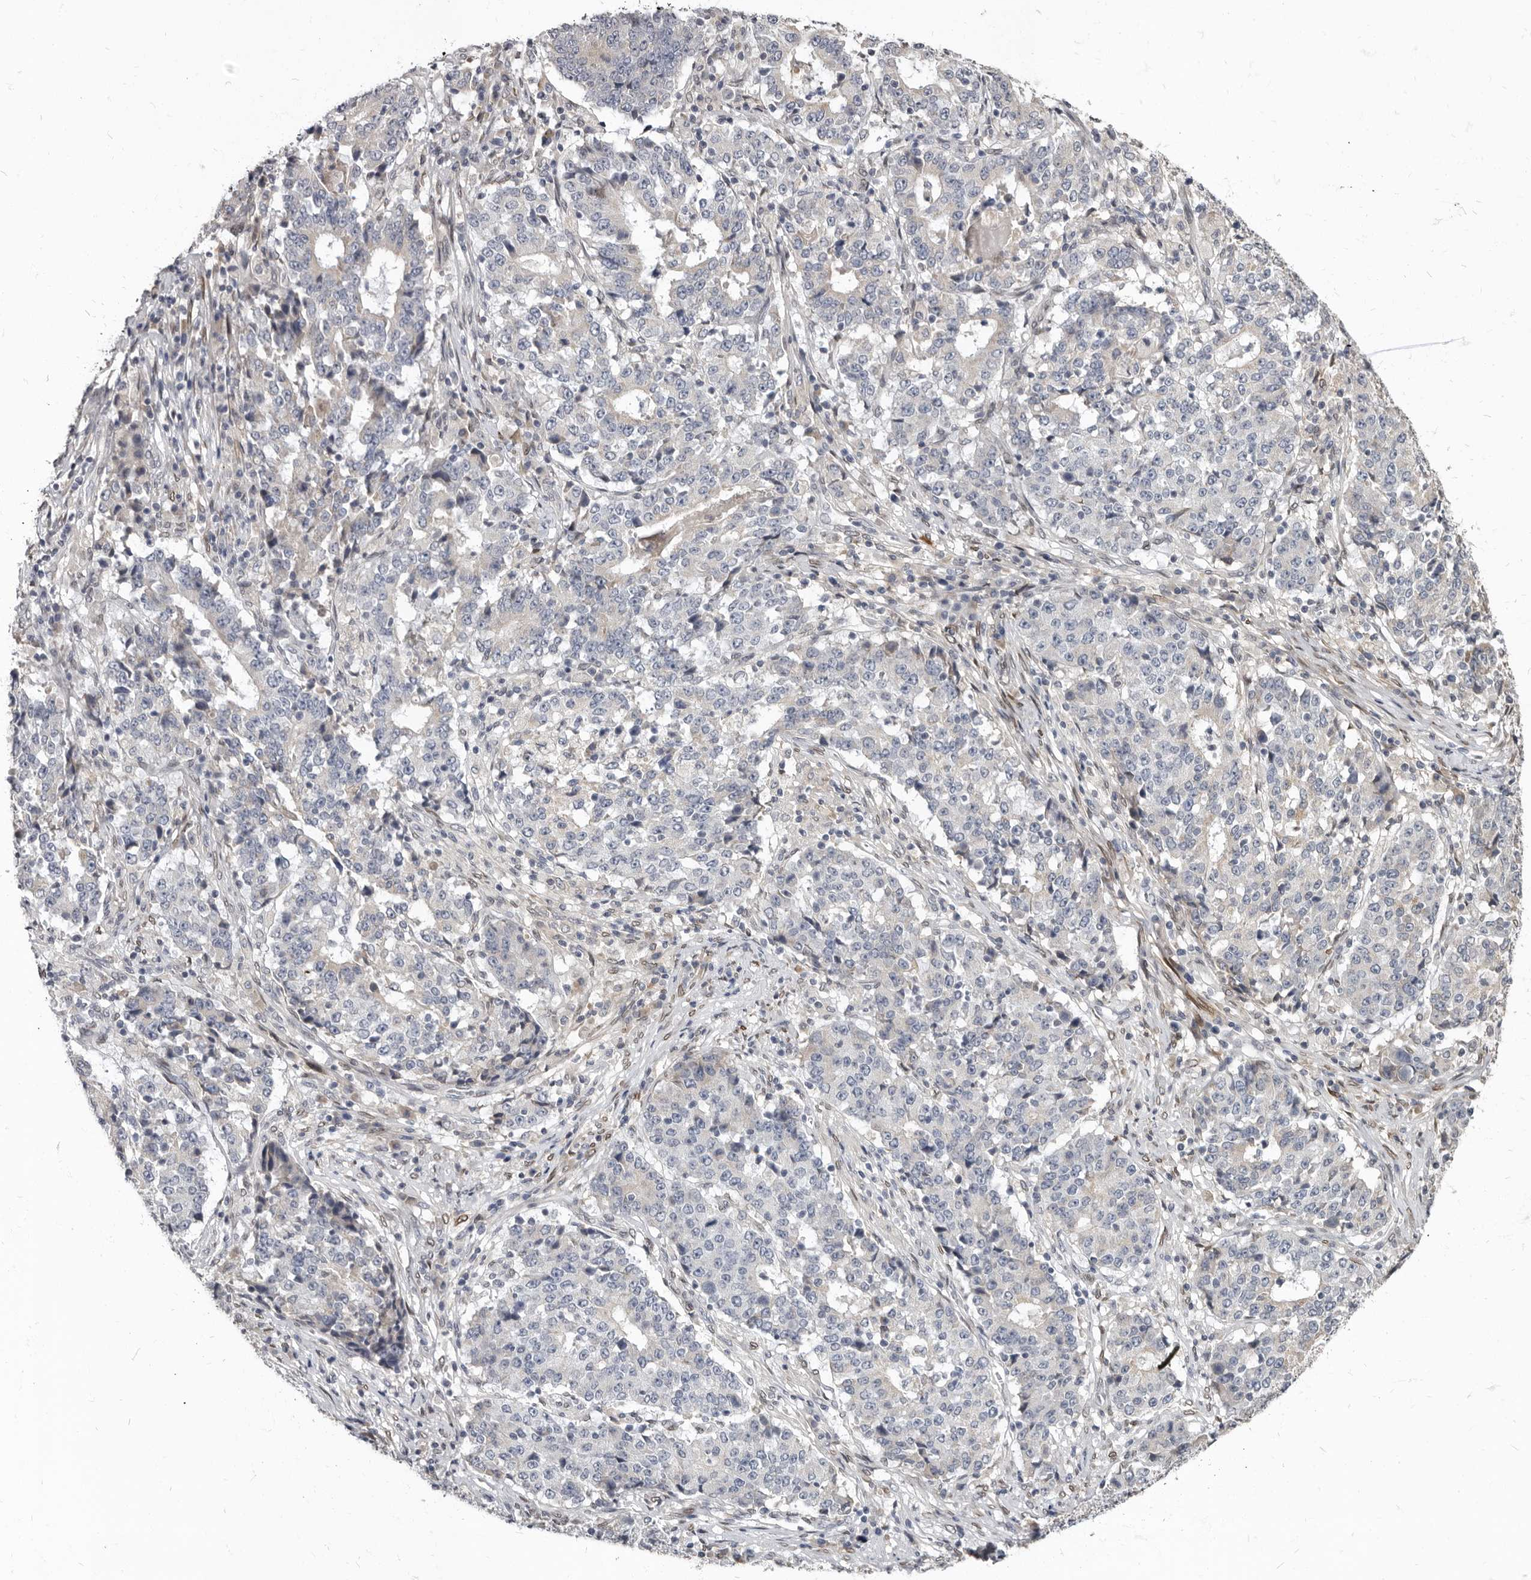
{"staining": {"intensity": "negative", "quantity": "none", "location": "none"}, "tissue": "stomach cancer", "cell_type": "Tumor cells", "image_type": "cancer", "snomed": [{"axis": "morphology", "description": "Adenocarcinoma, NOS"}, {"axis": "topography", "description": "Stomach"}], "caption": "Immunohistochemistry (IHC) histopathology image of neoplastic tissue: human stomach adenocarcinoma stained with DAB (3,3'-diaminobenzidine) shows no significant protein staining in tumor cells.", "gene": "MRGPRF", "patient": {"sex": "male", "age": 59}}